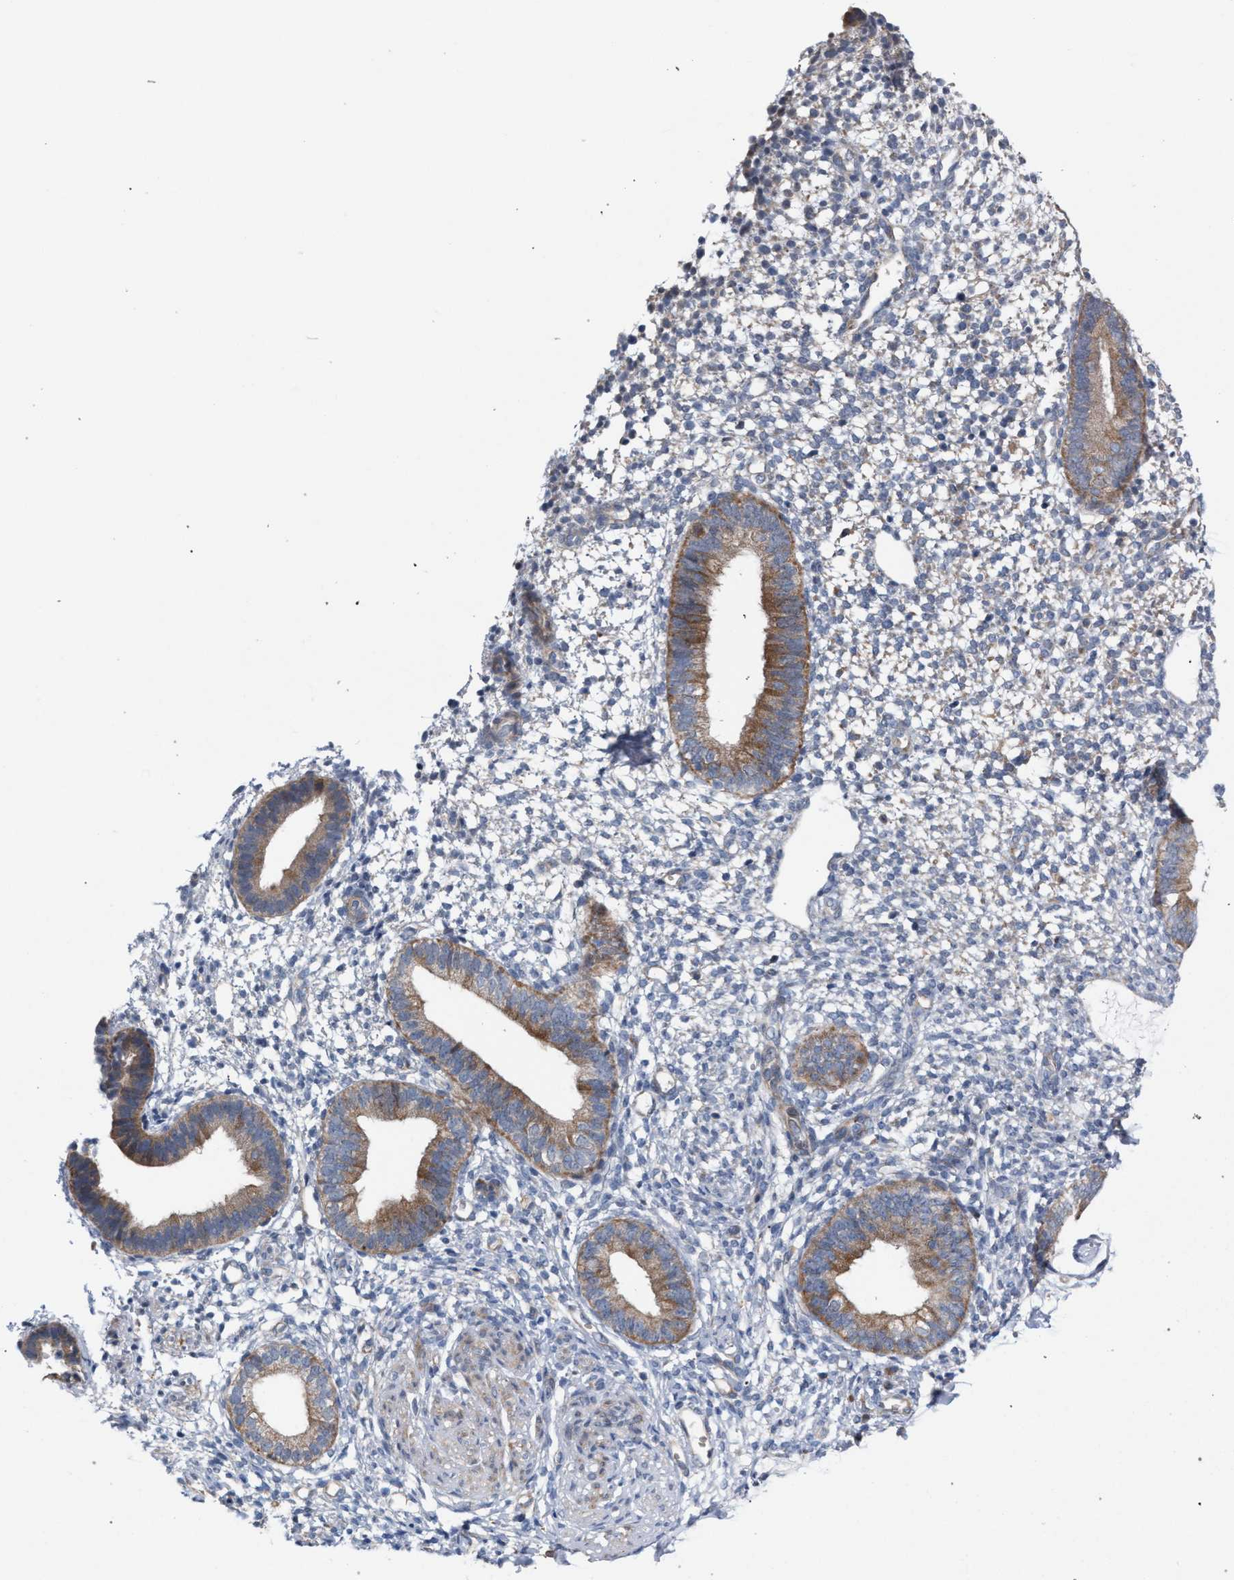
{"staining": {"intensity": "negative", "quantity": "none", "location": "none"}, "tissue": "endometrium", "cell_type": "Cells in endometrial stroma", "image_type": "normal", "snomed": [{"axis": "morphology", "description": "Normal tissue, NOS"}, {"axis": "topography", "description": "Endometrium"}], "caption": "Immunohistochemistry (IHC) photomicrograph of benign human endometrium stained for a protein (brown), which shows no positivity in cells in endometrial stroma. (DAB IHC visualized using brightfield microscopy, high magnification).", "gene": "RNF135", "patient": {"sex": "female", "age": 46}}